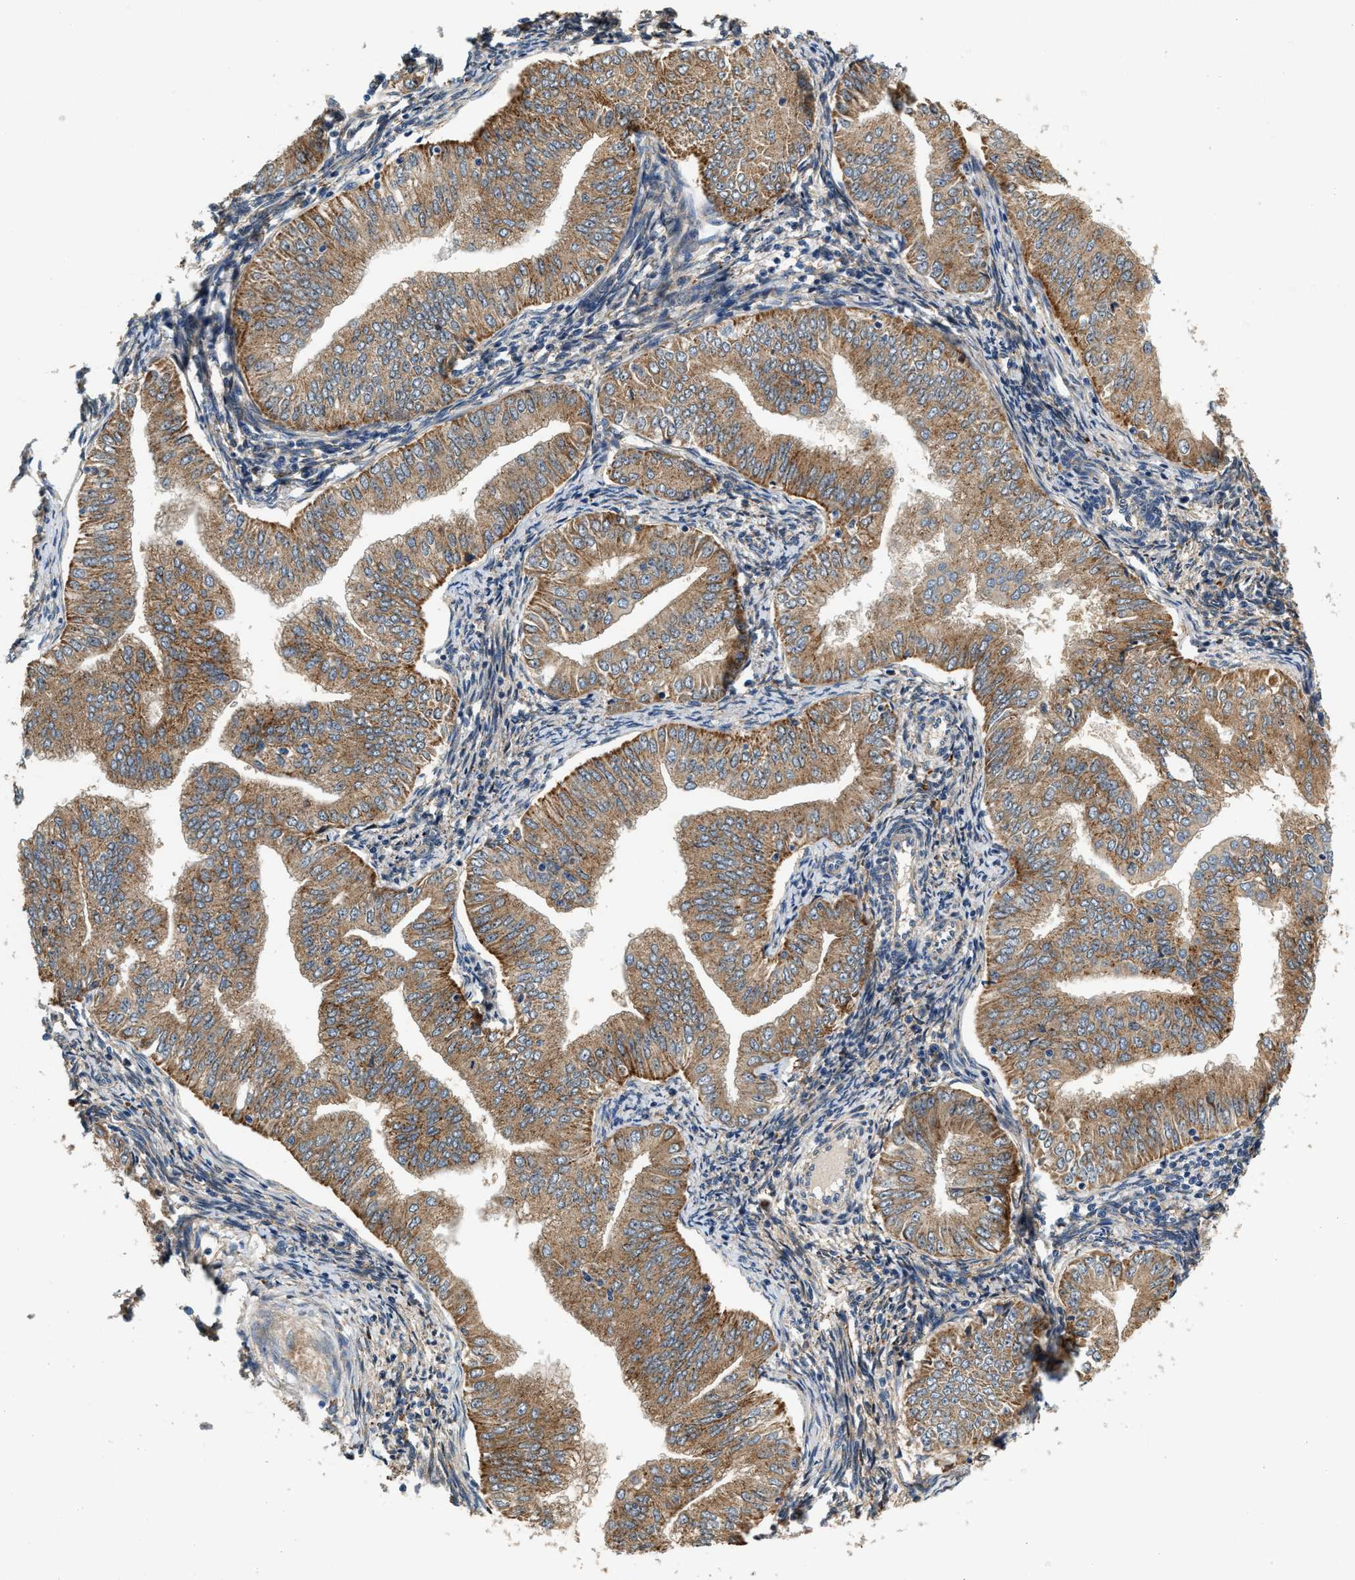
{"staining": {"intensity": "moderate", "quantity": ">75%", "location": "cytoplasmic/membranous"}, "tissue": "endometrial cancer", "cell_type": "Tumor cells", "image_type": "cancer", "snomed": [{"axis": "morphology", "description": "Normal tissue, NOS"}, {"axis": "morphology", "description": "Adenocarcinoma, NOS"}, {"axis": "topography", "description": "Endometrium"}], "caption": "Brown immunohistochemical staining in endometrial adenocarcinoma exhibits moderate cytoplasmic/membranous expression in about >75% of tumor cells.", "gene": "DUSP10", "patient": {"sex": "female", "age": 53}}